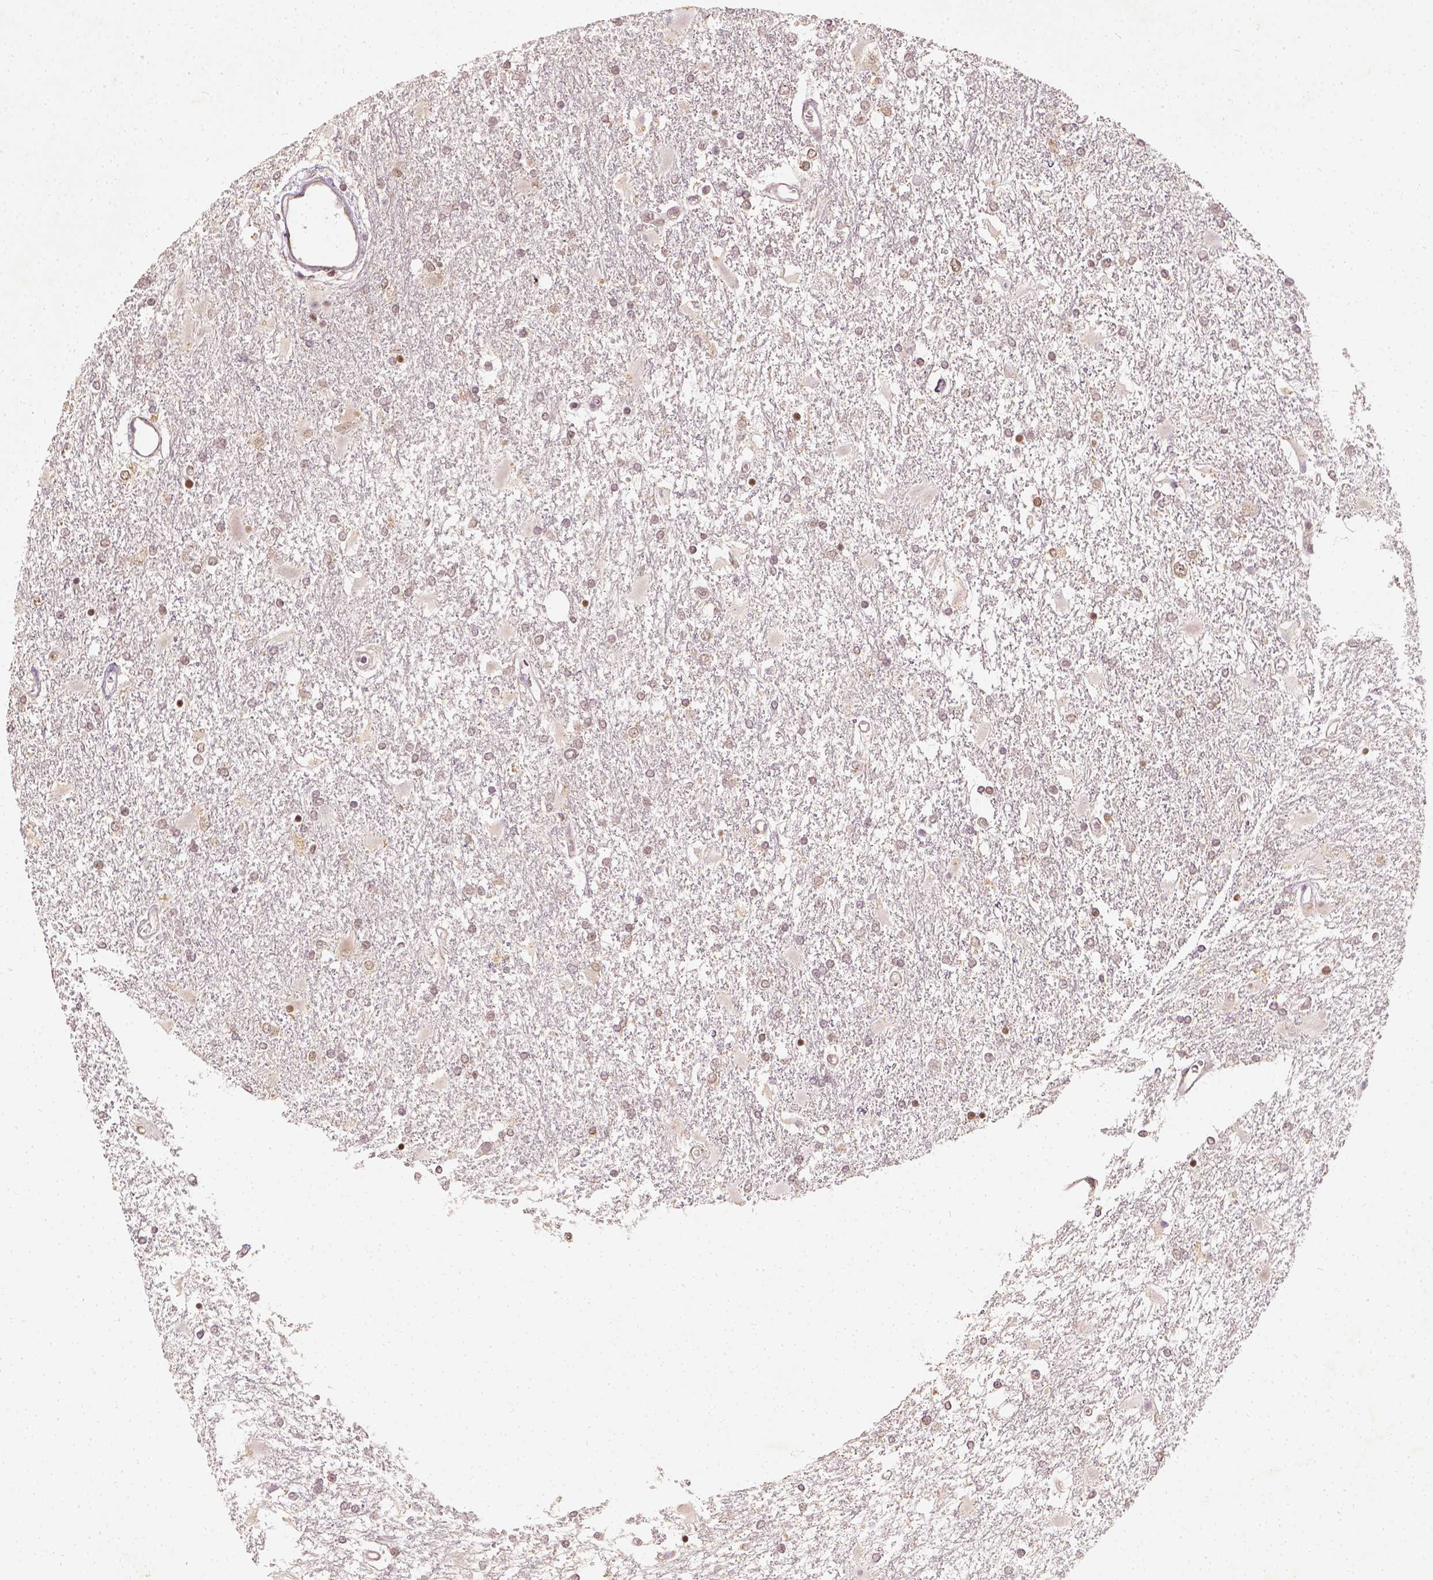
{"staining": {"intensity": "negative", "quantity": "none", "location": "none"}, "tissue": "glioma", "cell_type": "Tumor cells", "image_type": "cancer", "snomed": [{"axis": "morphology", "description": "Glioma, malignant, High grade"}, {"axis": "topography", "description": "Cerebral cortex"}], "caption": "This is an immunohistochemistry image of malignant glioma (high-grade). There is no staining in tumor cells.", "gene": "ZMAT3", "patient": {"sex": "male", "age": 79}}